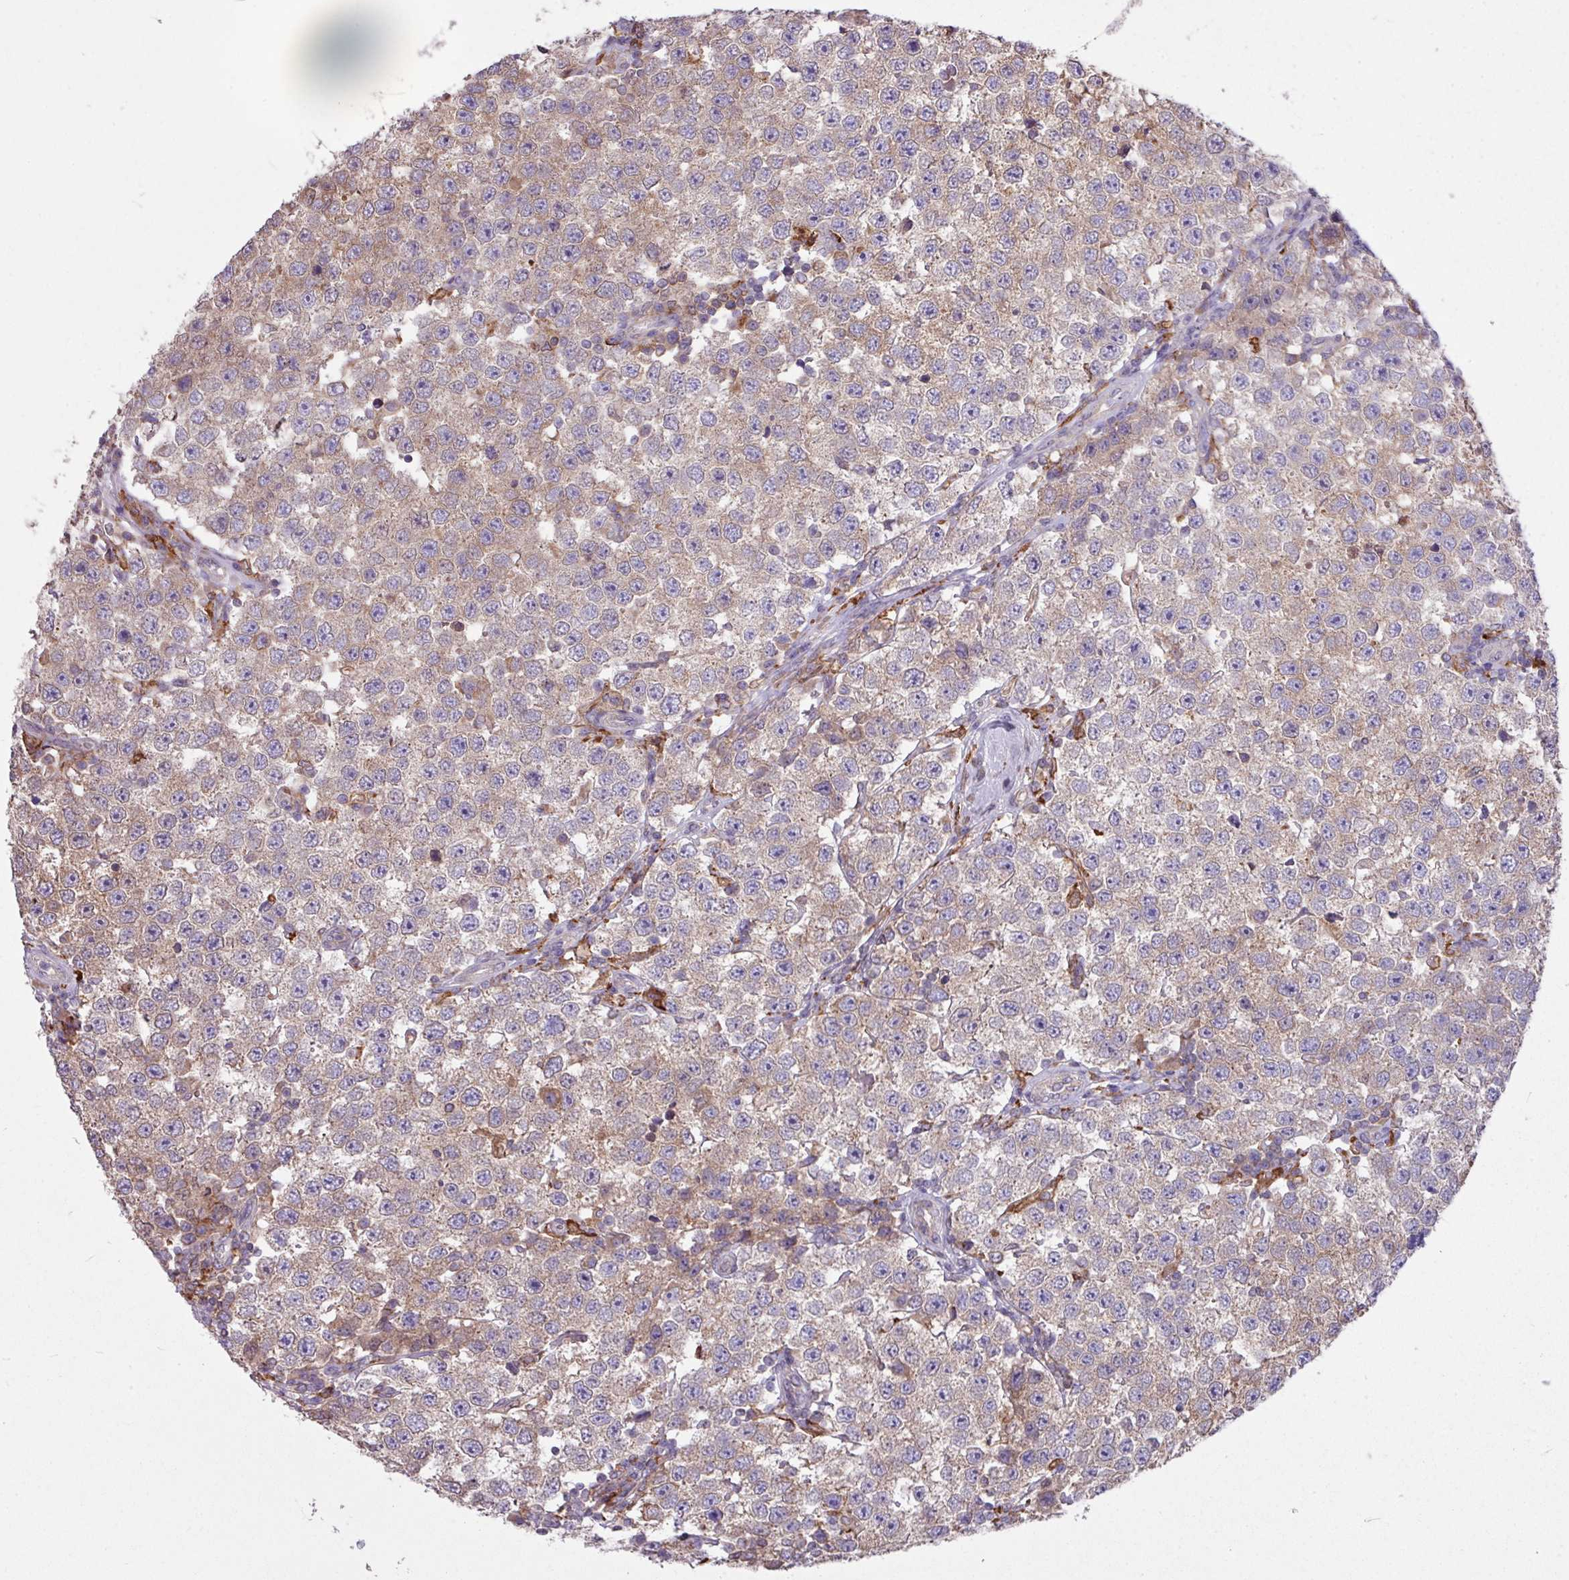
{"staining": {"intensity": "weak", "quantity": "25%-75%", "location": "cytoplasmic/membranous"}, "tissue": "testis cancer", "cell_type": "Tumor cells", "image_type": "cancer", "snomed": [{"axis": "morphology", "description": "Seminoma, NOS"}, {"axis": "topography", "description": "Testis"}], "caption": "A photomicrograph of human seminoma (testis) stained for a protein displays weak cytoplasmic/membranous brown staining in tumor cells.", "gene": "ARHGEF25", "patient": {"sex": "male", "age": 34}}